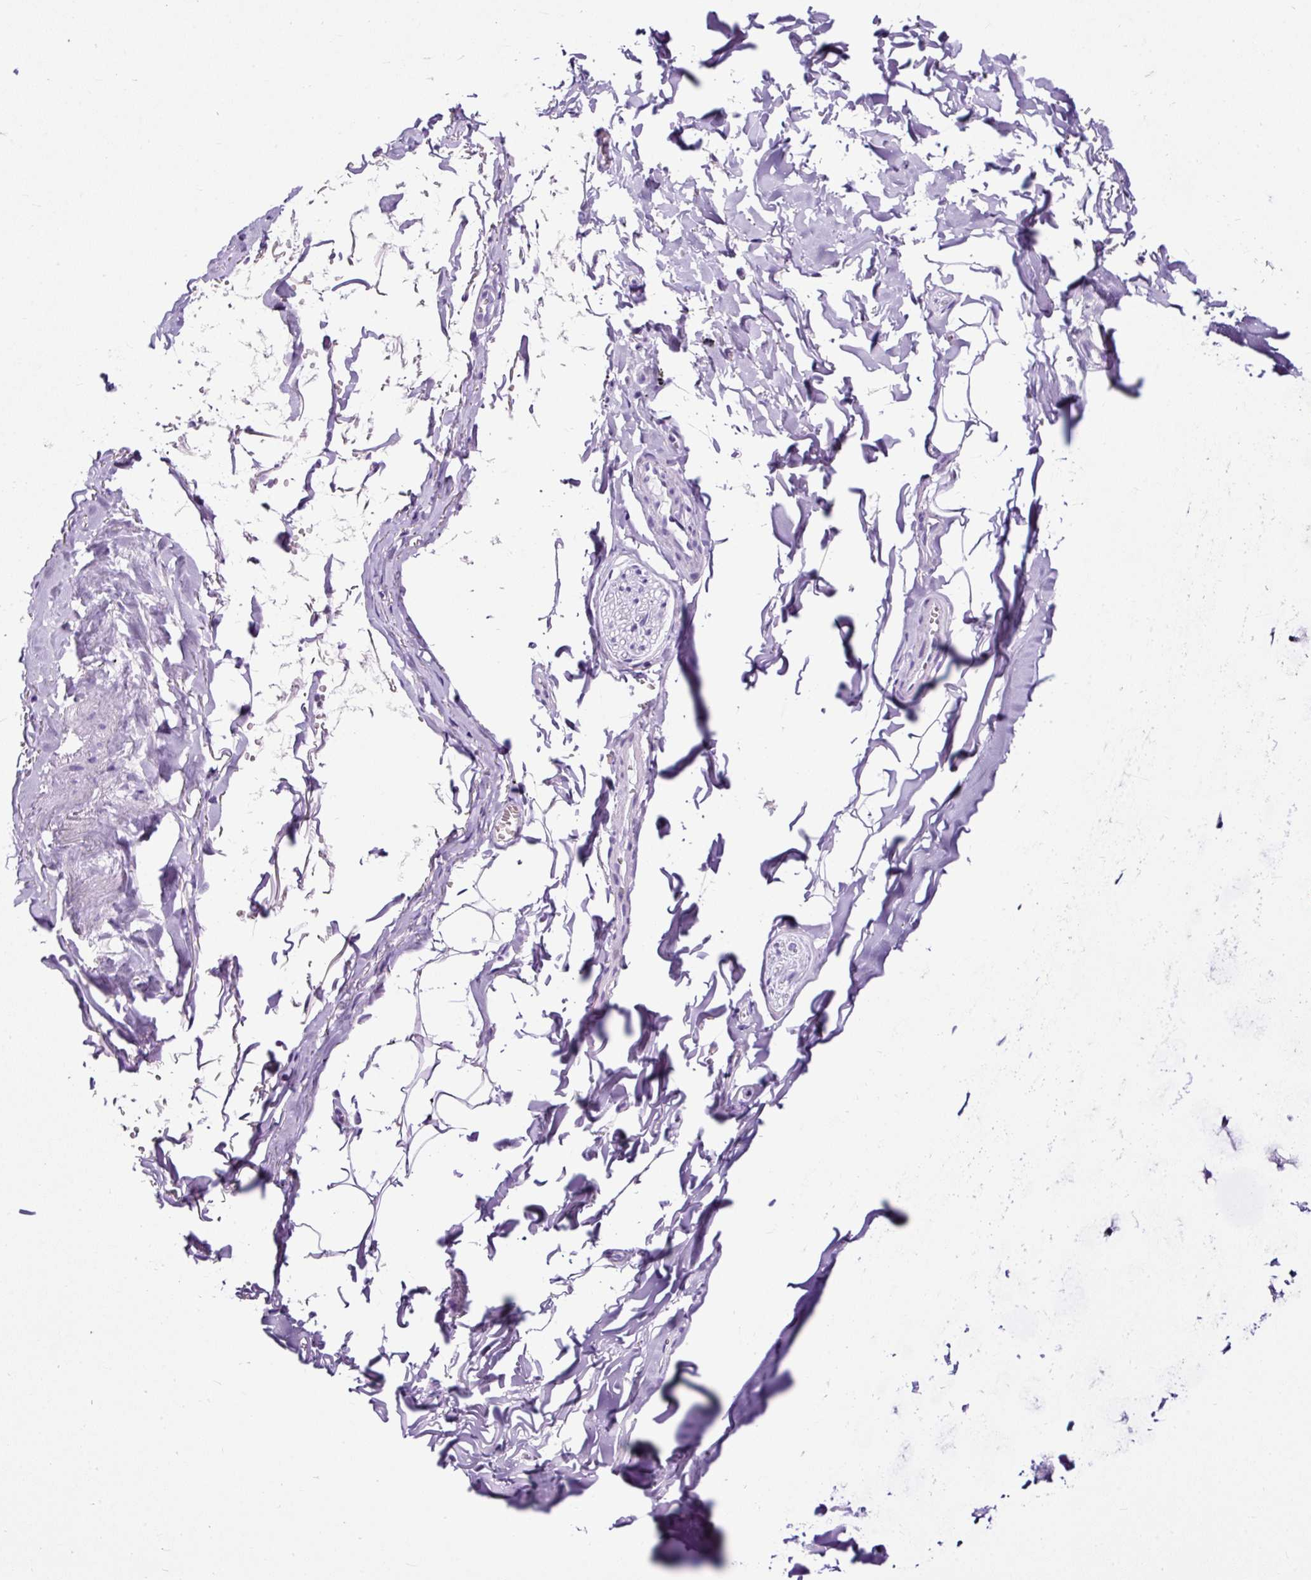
{"staining": {"intensity": "negative", "quantity": "none", "location": "none"}, "tissue": "adipose tissue", "cell_type": "Adipocytes", "image_type": "normal", "snomed": [{"axis": "morphology", "description": "Normal tissue, NOS"}, {"axis": "topography", "description": "Cartilage tissue"}, {"axis": "topography", "description": "Bronchus"}, {"axis": "topography", "description": "Peripheral nerve tissue"}], "caption": "Immunohistochemistry photomicrograph of normal adipose tissue: human adipose tissue stained with DAB displays no significant protein positivity in adipocytes. (DAB immunohistochemistry, high magnification).", "gene": "NTS", "patient": {"sex": "female", "age": 59}}